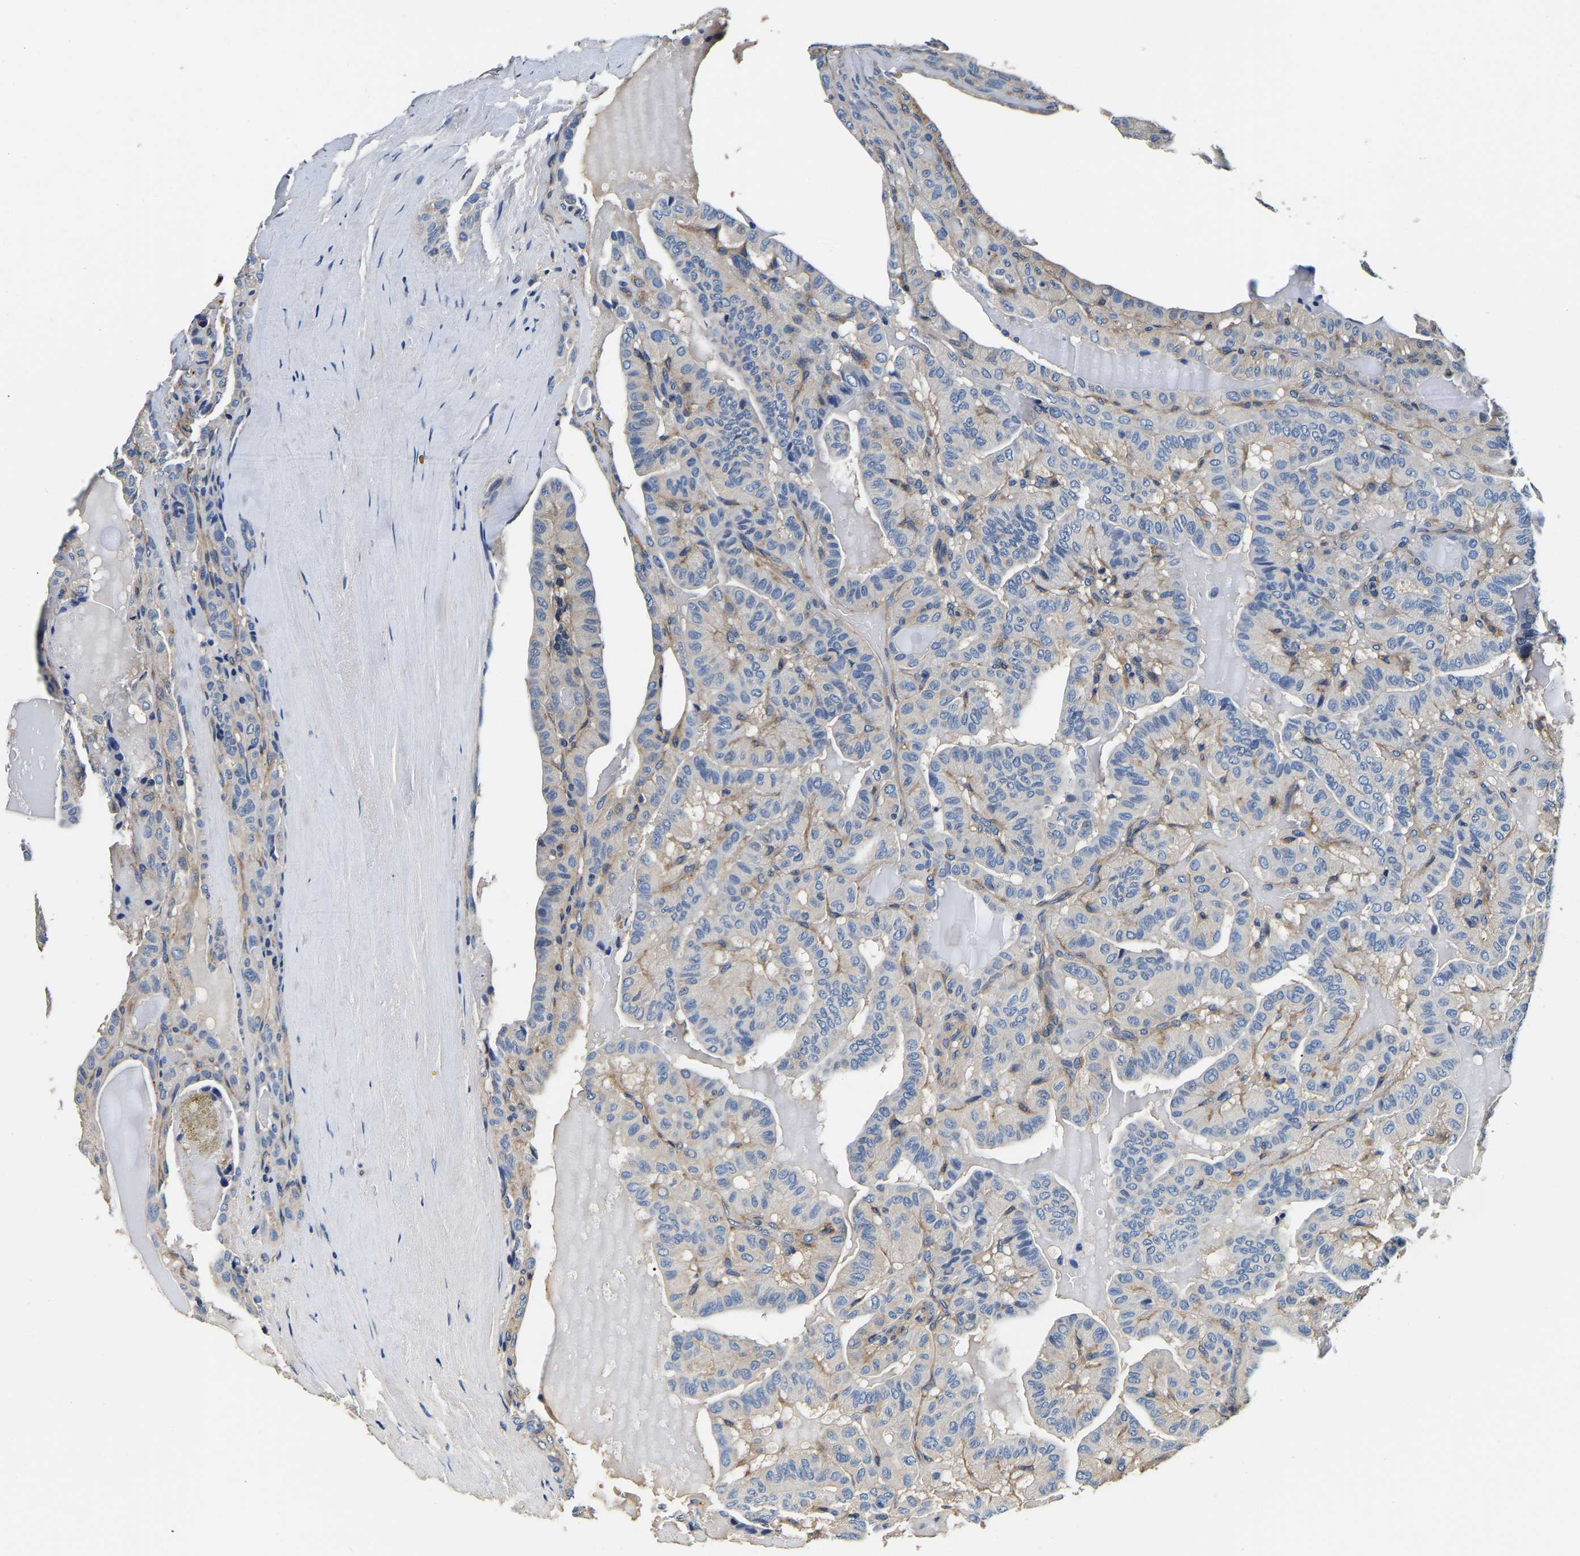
{"staining": {"intensity": "negative", "quantity": "none", "location": "none"}, "tissue": "head and neck cancer", "cell_type": "Tumor cells", "image_type": "cancer", "snomed": [{"axis": "morphology", "description": "Squamous cell carcinoma, NOS"}, {"axis": "topography", "description": "Oral tissue"}, {"axis": "topography", "description": "Head-Neck"}], "caption": "A histopathology image of human head and neck cancer is negative for staining in tumor cells.", "gene": "SH3GLB1", "patient": {"sex": "female", "age": 50}}